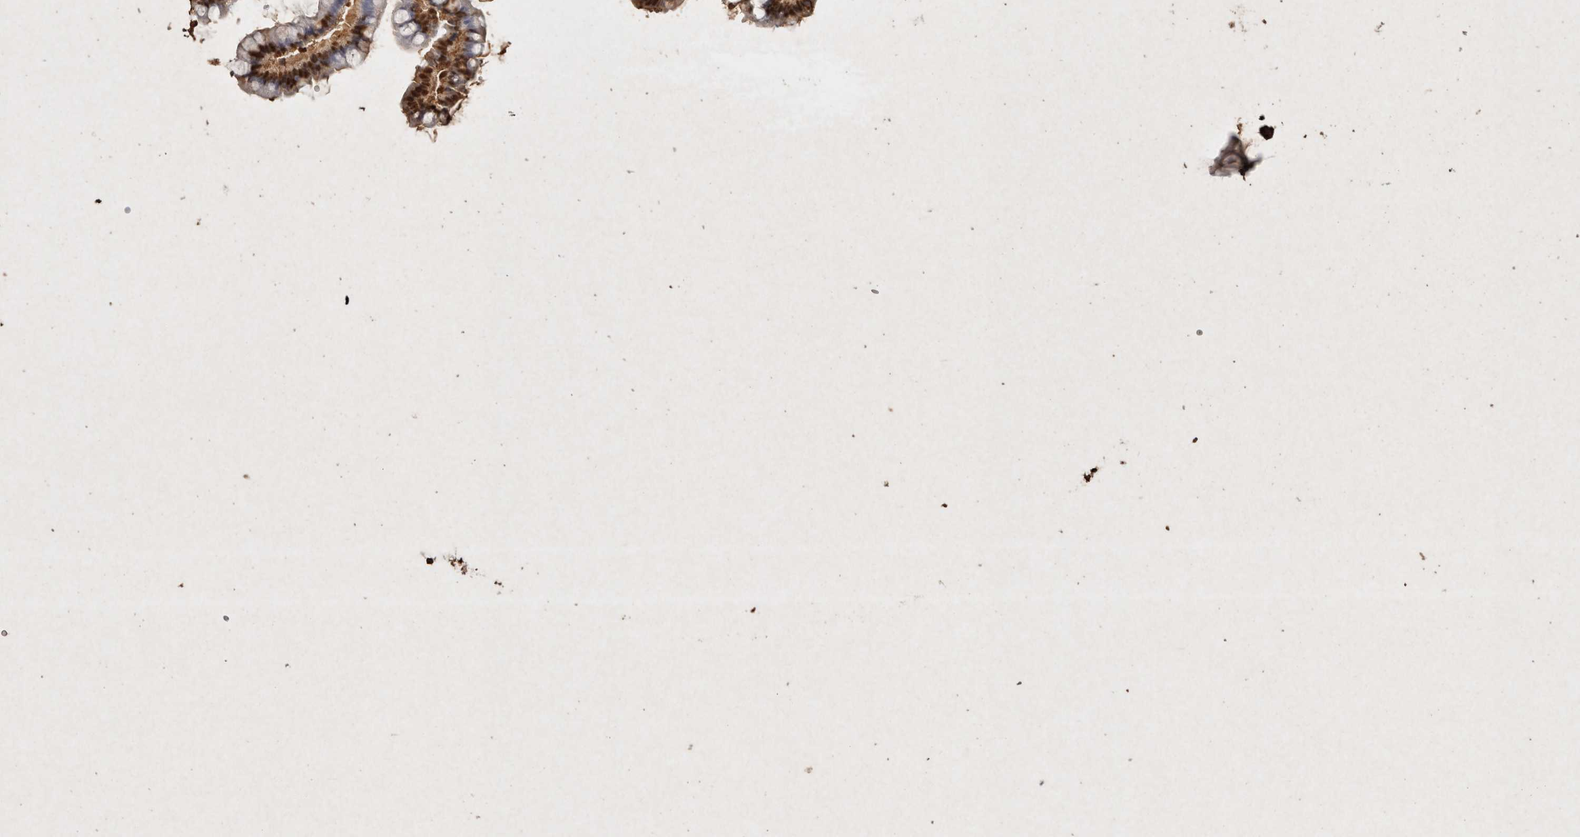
{"staining": {"intensity": "moderate", "quantity": "25%-75%", "location": "nuclear"}, "tissue": "small intestine", "cell_type": "Glandular cells", "image_type": "normal", "snomed": [{"axis": "morphology", "description": "Normal tissue, NOS"}, {"axis": "topography", "description": "Smooth muscle"}, {"axis": "topography", "description": "Small intestine"}], "caption": "A brown stain labels moderate nuclear expression of a protein in glandular cells of unremarkable small intestine.", "gene": "FSTL3", "patient": {"sex": "female", "age": 84}}